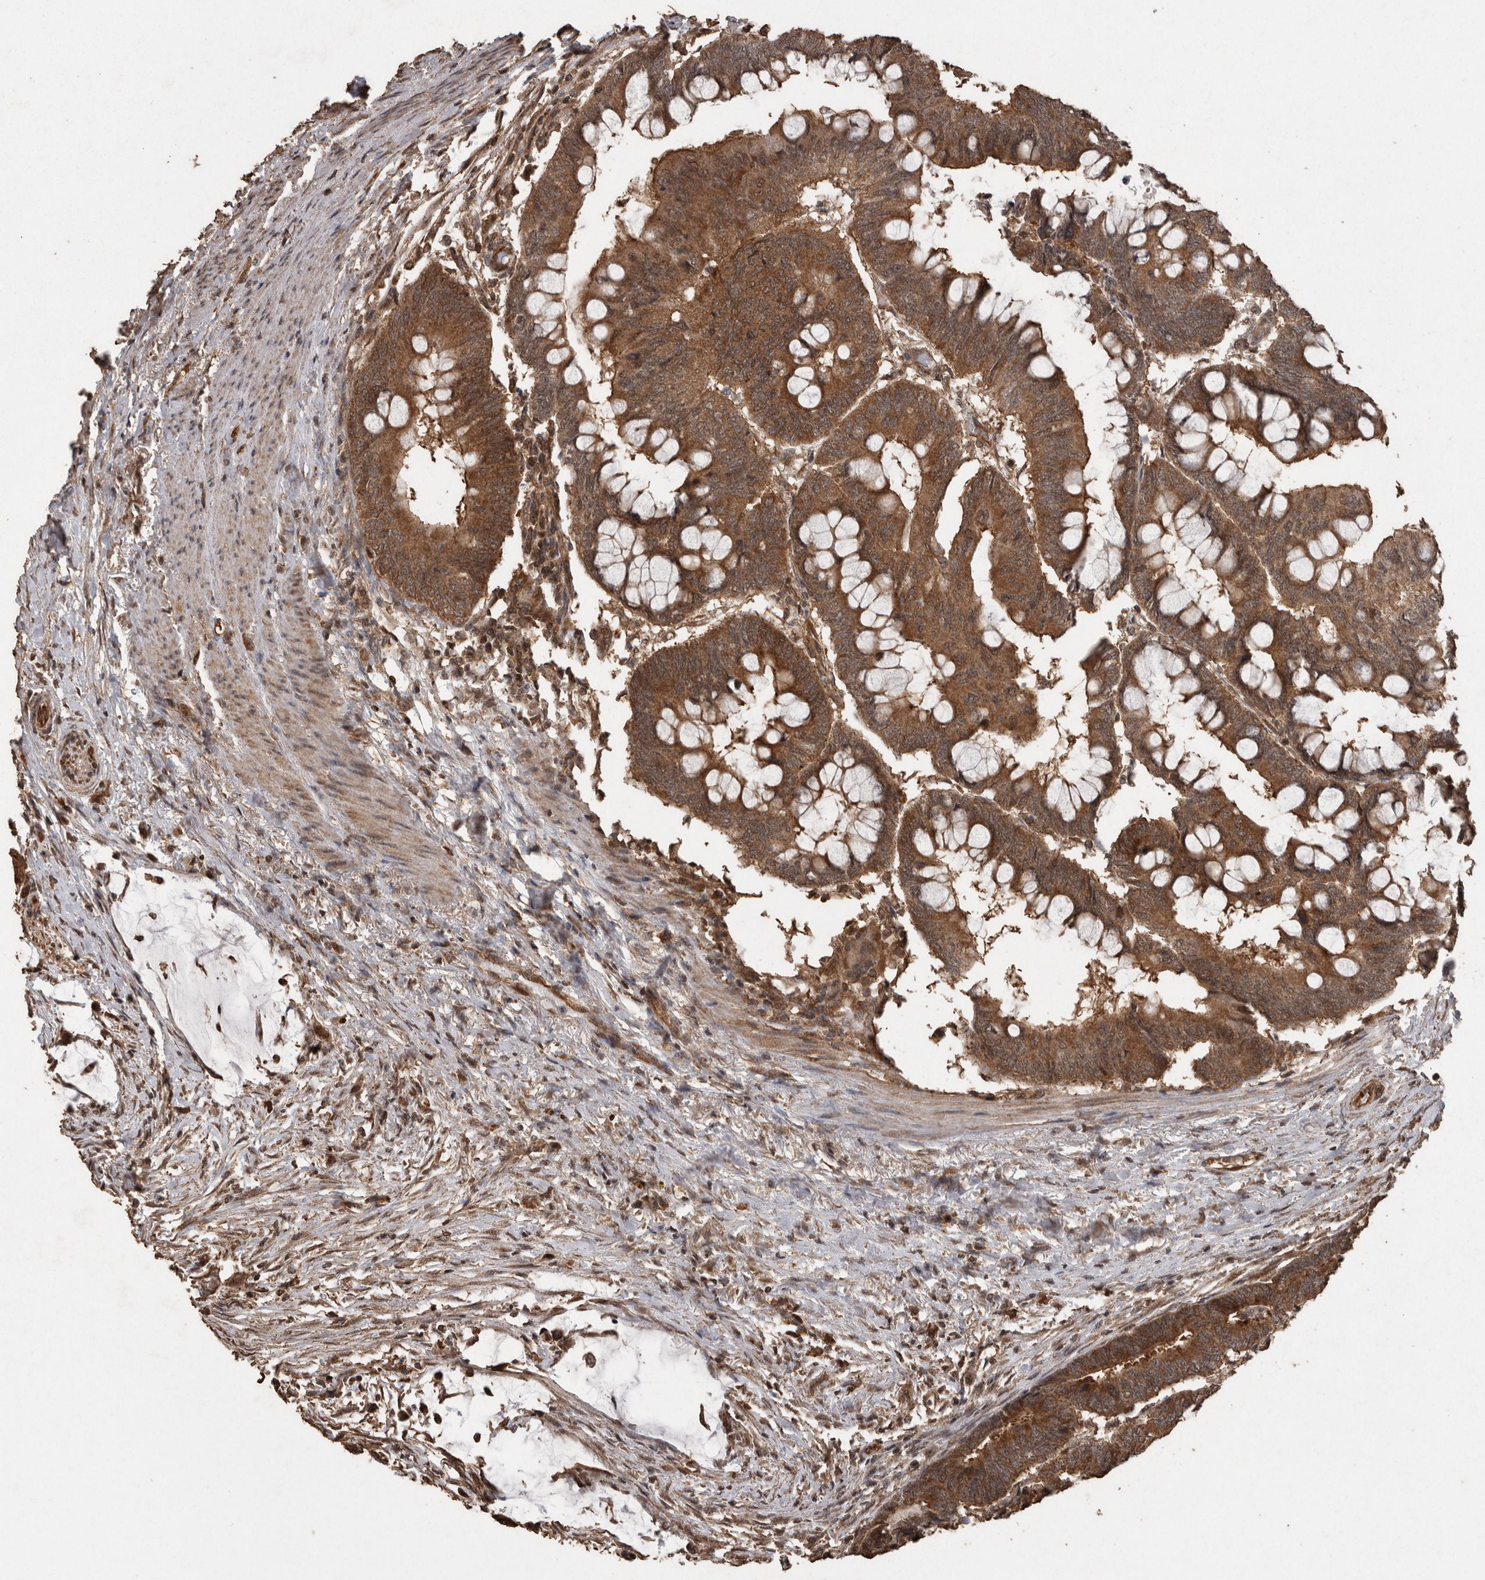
{"staining": {"intensity": "strong", "quantity": ">75%", "location": "cytoplasmic/membranous"}, "tissue": "colorectal cancer", "cell_type": "Tumor cells", "image_type": "cancer", "snomed": [{"axis": "morphology", "description": "Normal tissue, NOS"}, {"axis": "morphology", "description": "Adenocarcinoma, NOS"}, {"axis": "topography", "description": "Rectum"}, {"axis": "topography", "description": "Peripheral nerve tissue"}], "caption": "A brown stain labels strong cytoplasmic/membranous staining of a protein in human adenocarcinoma (colorectal) tumor cells.", "gene": "PINK1", "patient": {"sex": "male", "age": 92}}